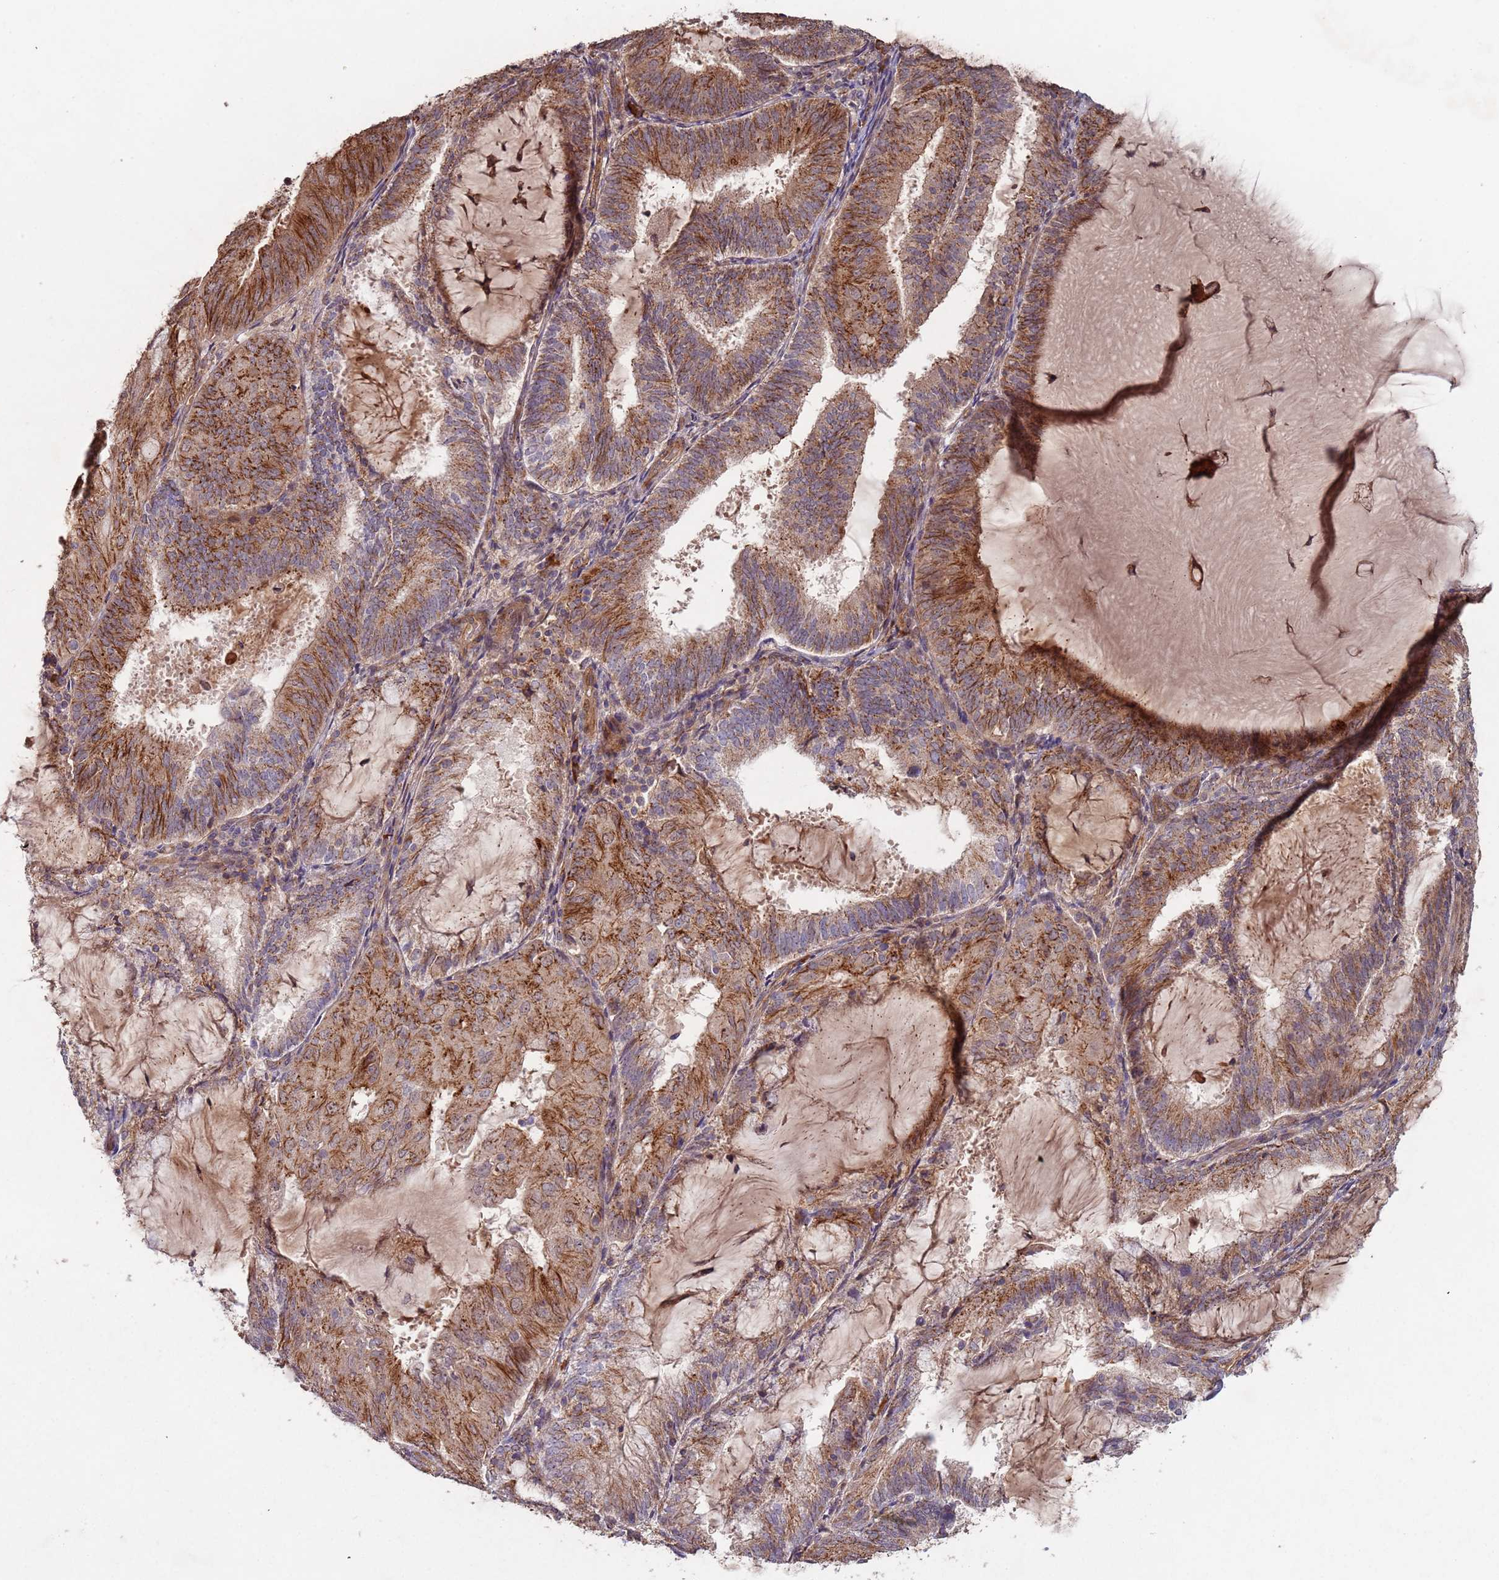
{"staining": {"intensity": "strong", "quantity": ">75%", "location": "cytoplasmic/membranous"}, "tissue": "endometrial cancer", "cell_type": "Tumor cells", "image_type": "cancer", "snomed": [{"axis": "morphology", "description": "Adenocarcinoma, NOS"}, {"axis": "topography", "description": "Endometrium"}], "caption": "Strong cytoplasmic/membranous expression is seen in approximately >75% of tumor cells in endometrial cancer (adenocarcinoma).", "gene": "KANSL1L", "patient": {"sex": "female", "age": 81}}